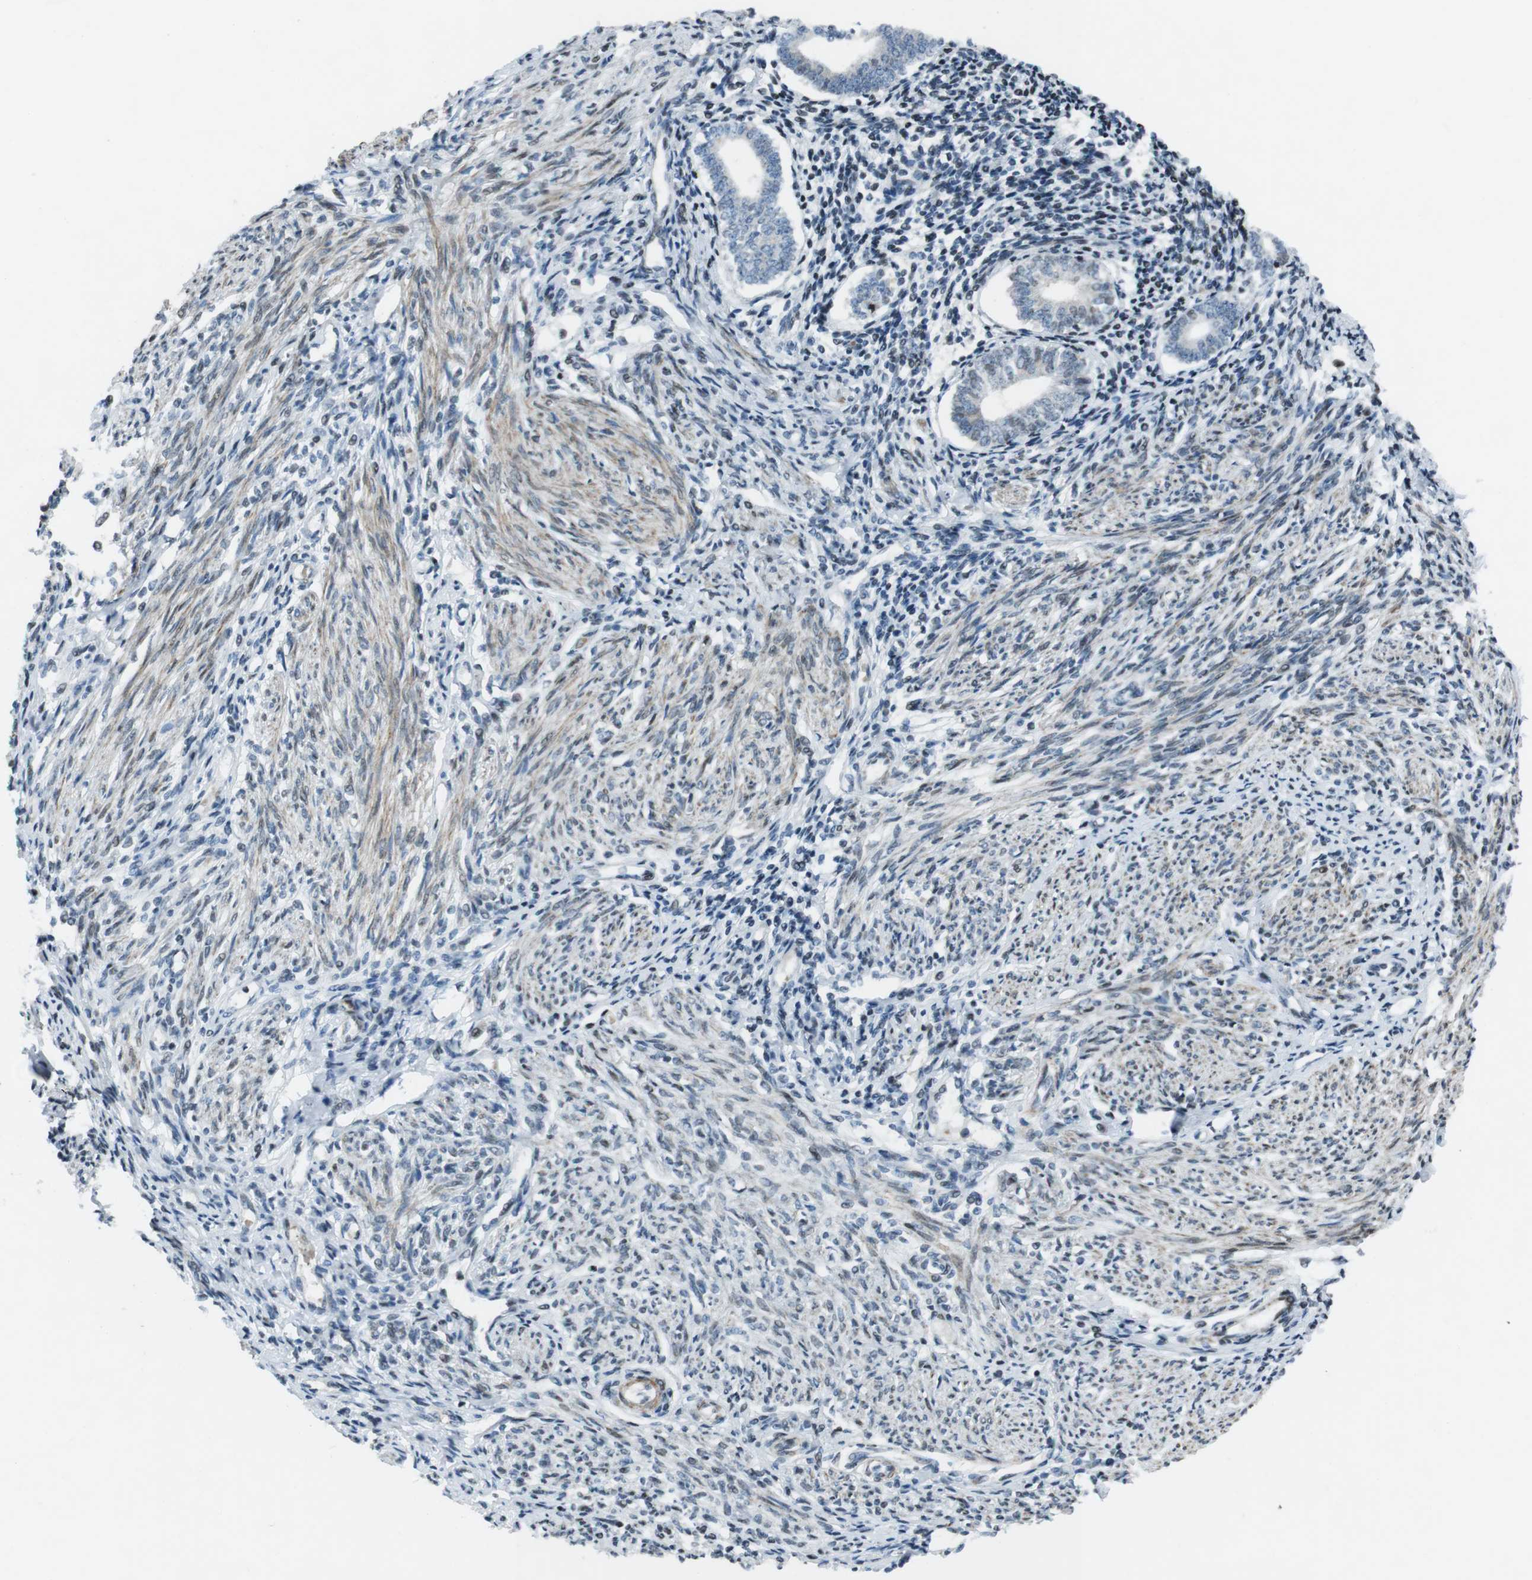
{"staining": {"intensity": "weak", "quantity": "25%-75%", "location": "nuclear"}, "tissue": "endometrium", "cell_type": "Cells in endometrial stroma", "image_type": "normal", "snomed": [{"axis": "morphology", "description": "Normal tissue, NOS"}, {"axis": "topography", "description": "Endometrium"}], "caption": "Immunohistochemical staining of unremarkable endometrium demonstrates weak nuclear protein staining in approximately 25%-75% of cells in endometrial stroma. (DAB IHC with brightfield microscopy, high magnification).", "gene": "PBRM1", "patient": {"sex": "female", "age": 71}}